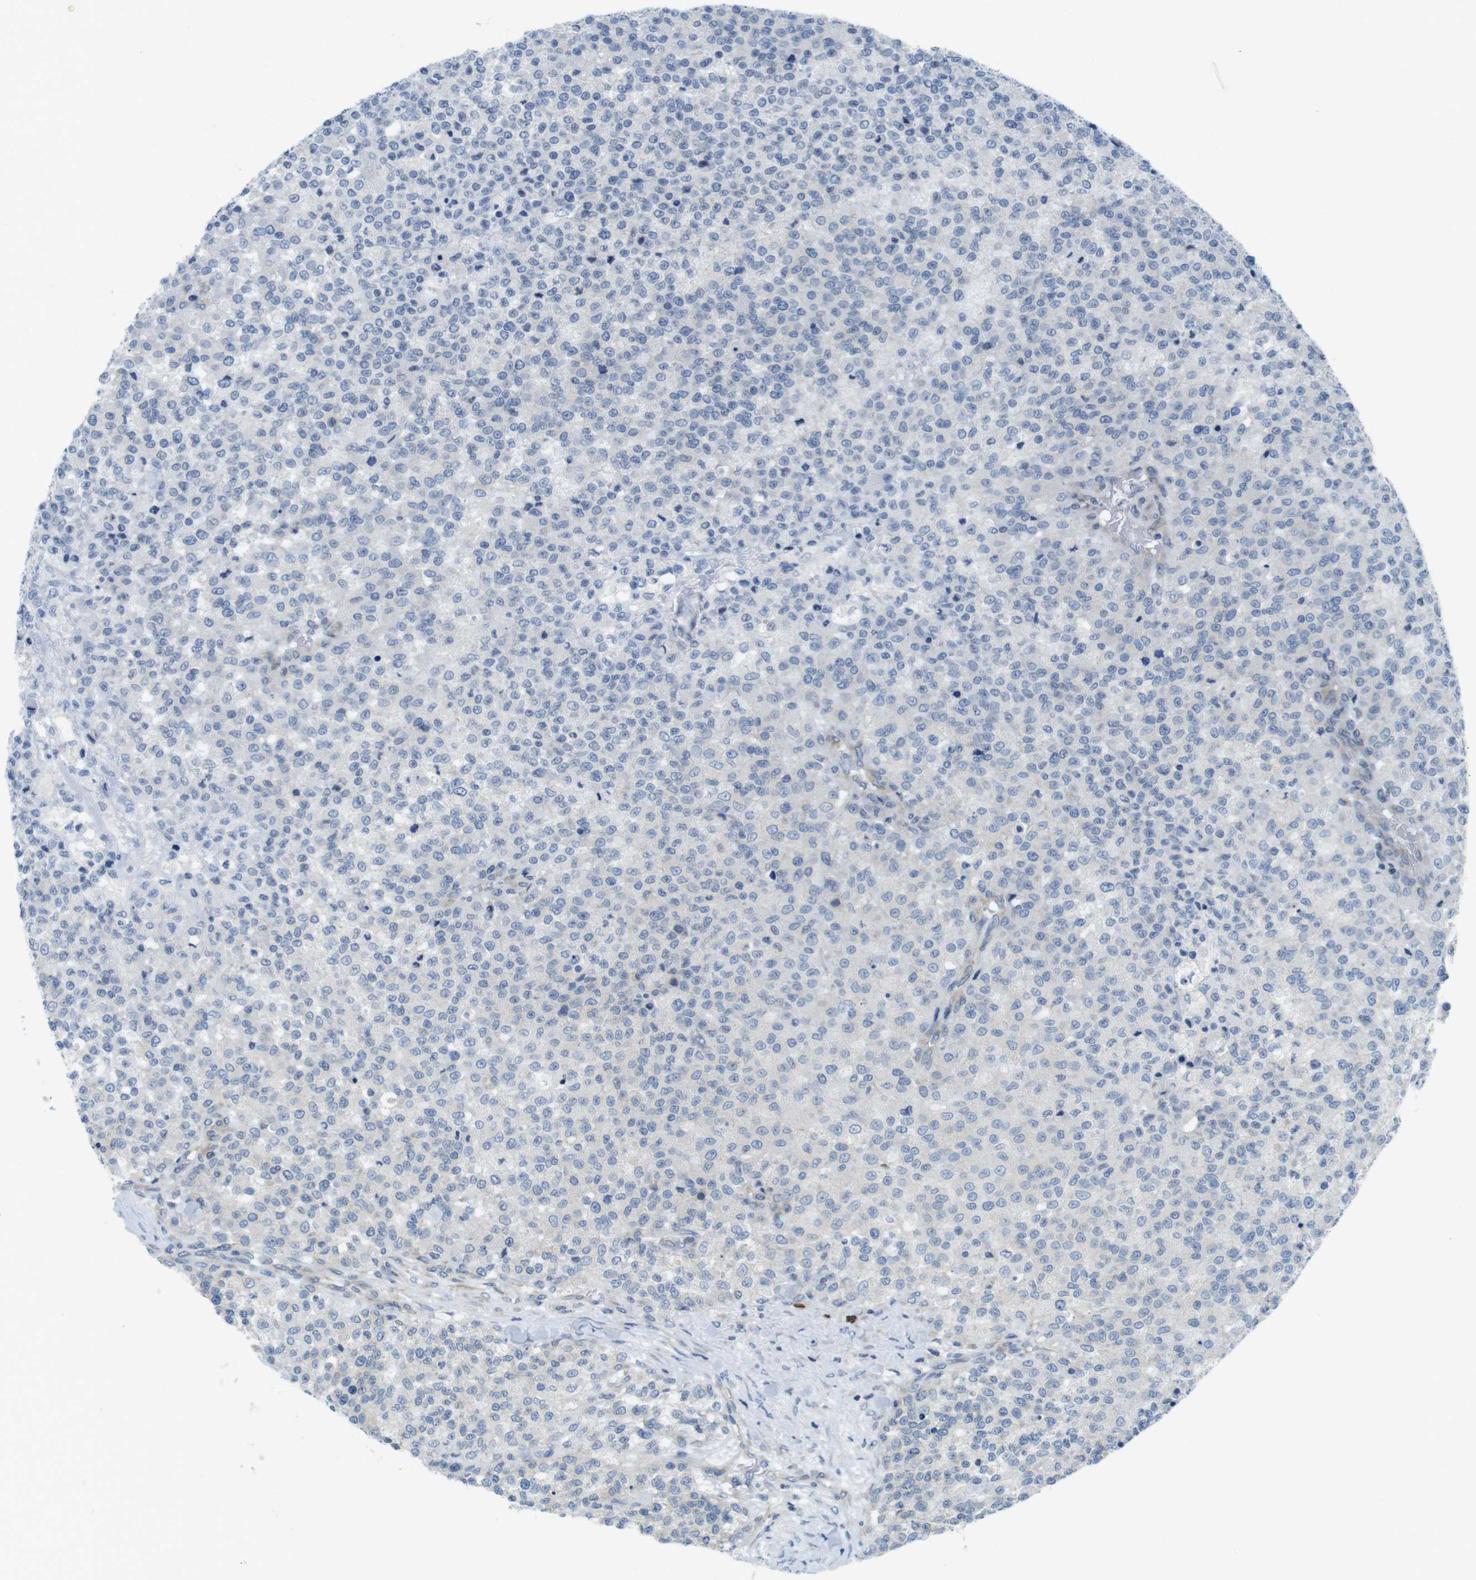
{"staining": {"intensity": "negative", "quantity": "none", "location": "none"}, "tissue": "testis cancer", "cell_type": "Tumor cells", "image_type": "cancer", "snomed": [{"axis": "morphology", "description": "Seminoma, NOS"}, {"axis": "topography", "description": "Testis"}], "caption": "DAB immunohistochemical staining of human testis seminoma shows no significant expression in tumor cells. (Immunohistochemistry (ihc), brightfield microscopy, high magnification).", "gene": "CLPTM1L", "patient": {"sex": "male", "age": 59}}